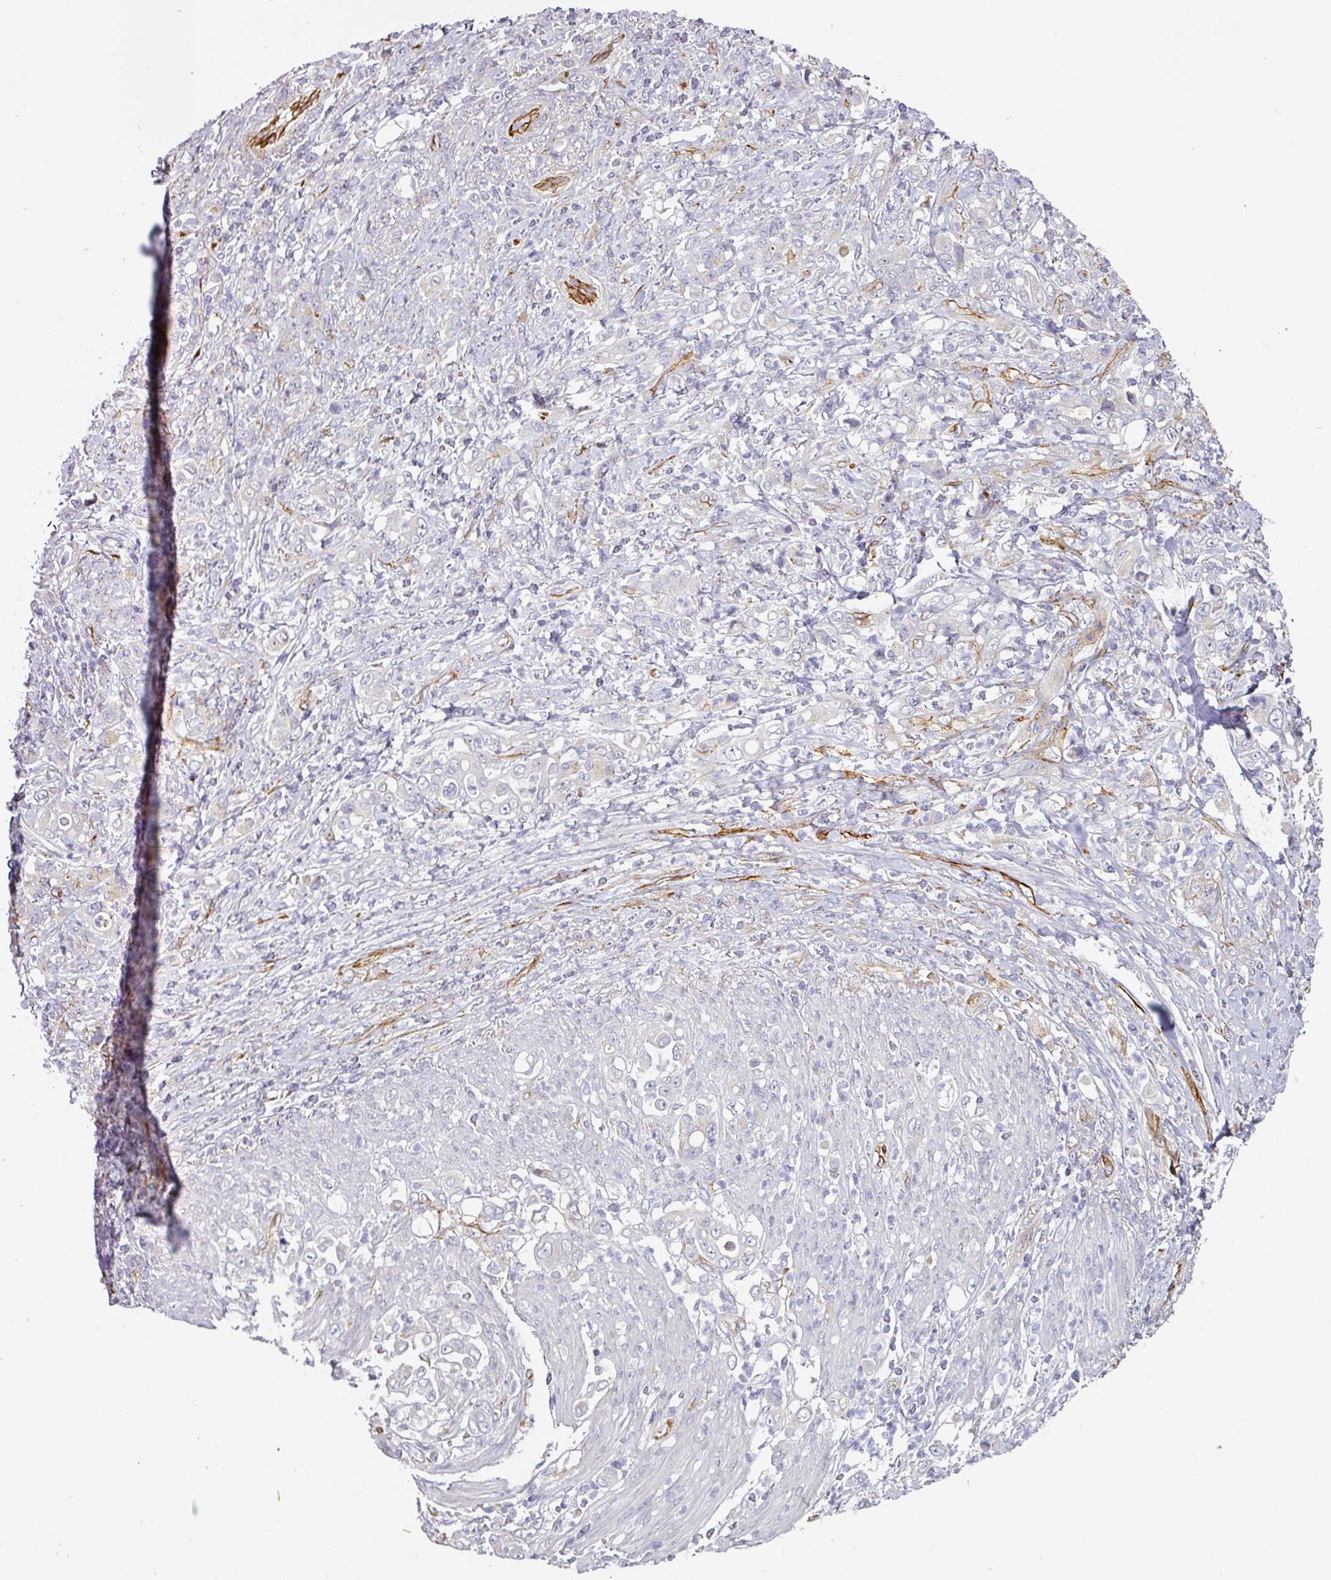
{"staining": {"intensity": "negative", "quantity": "none", "location": "none"}, "tissue": "stomach cancer", "cell_type": "Tumor cells", "image_type": "cancer", "snomed": [{"axis": "morphology", "description": "Normal tissue, NOS"}, {"axis": "morphology", "description": "Adenocarcinoma, NOS"}, {"axis": "topography", "description": "Stomach"}], "caption": "DAB (3,3'-diaminobenzidine) immunohistochemical staining of human stomach cancer (adenocarcinoma) shows no significant staining in tumor cells.", "gene": "PRODH2", "patient": {"sex": "female", "age": 79}}